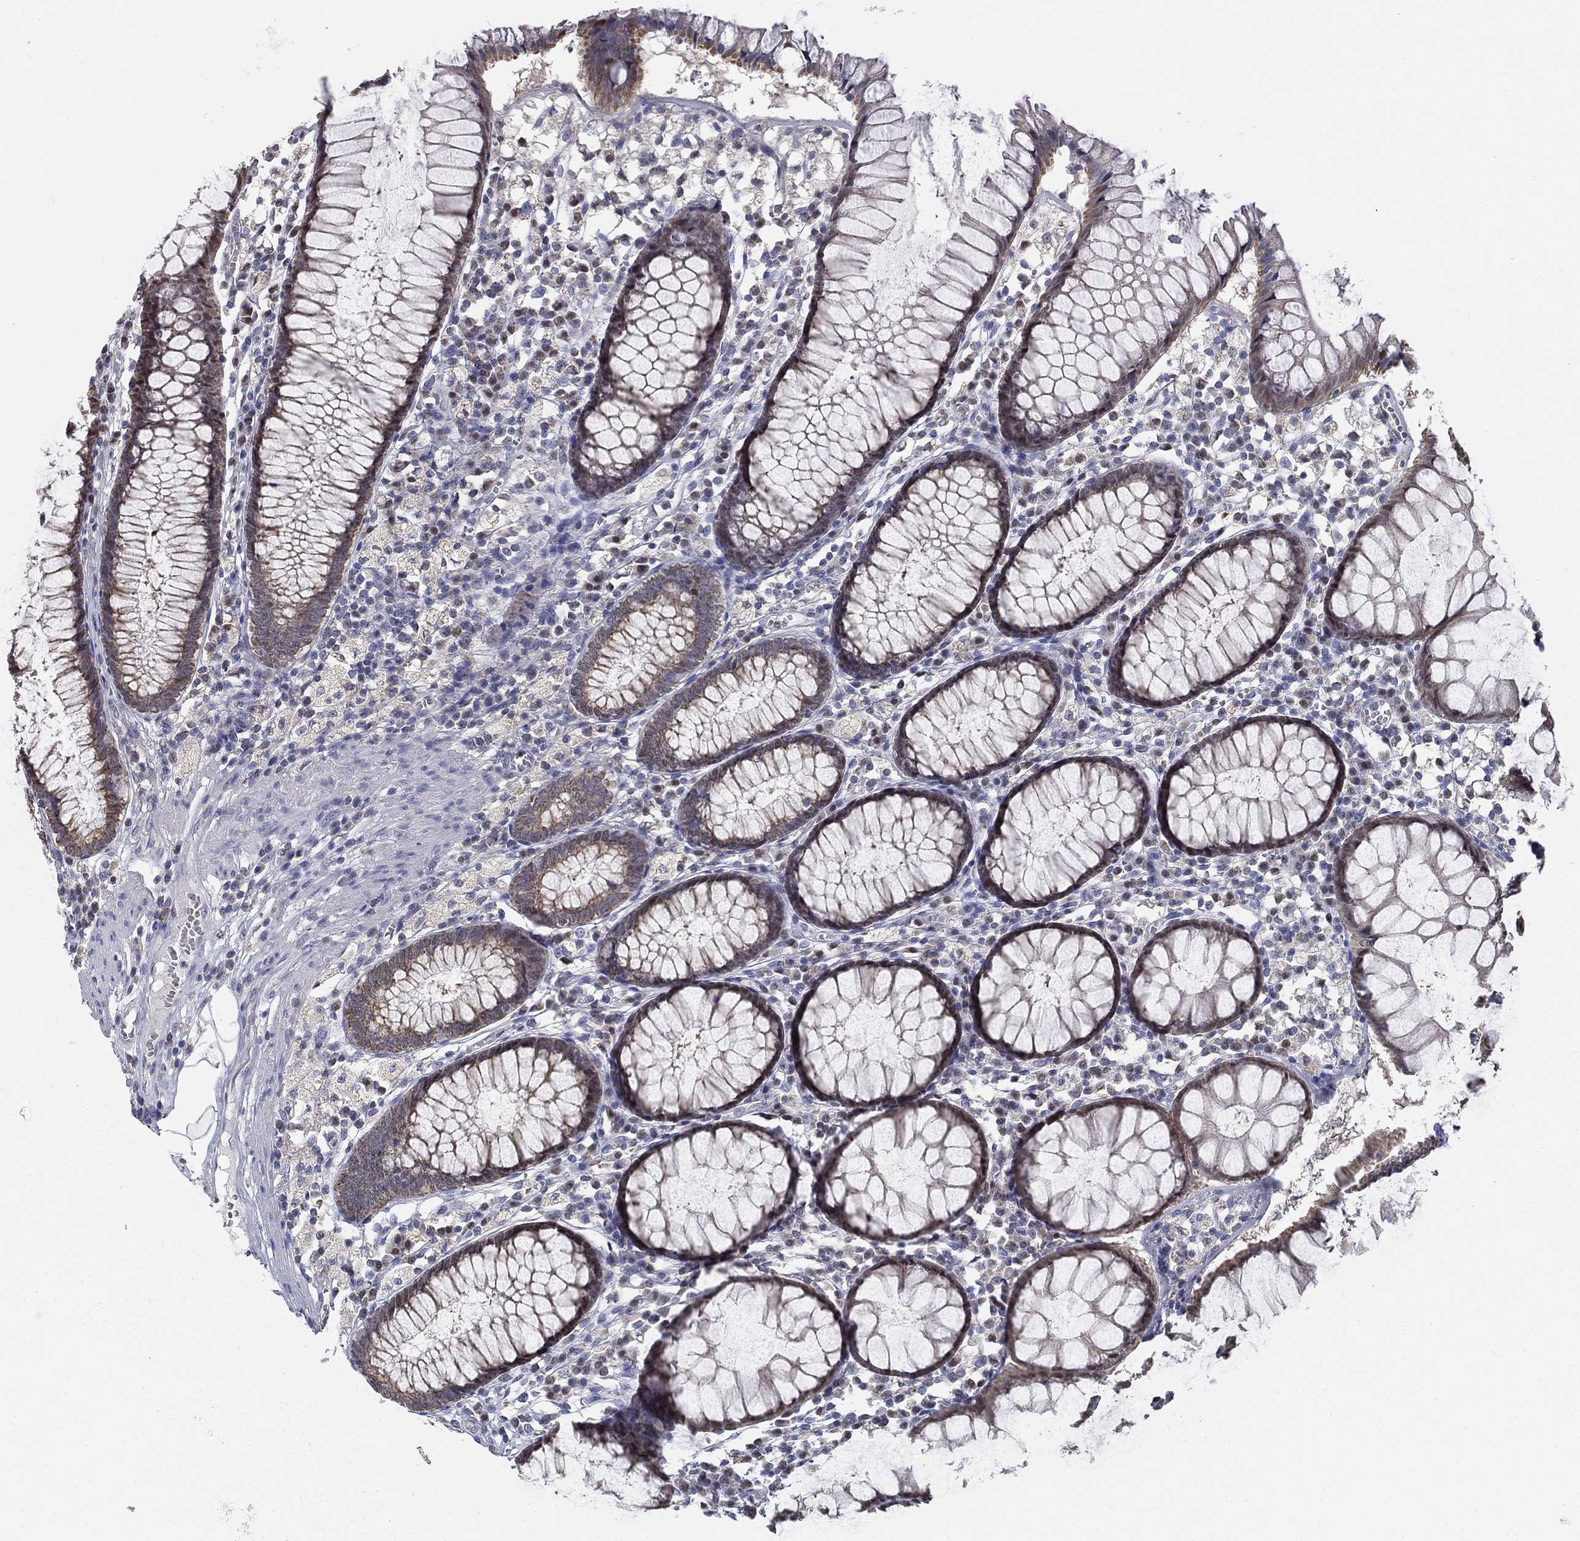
{"staining": {"intensity": "weak", "quantity": "25%-75%", "location": "cytoplasmic/membranous"}, "tissue": "colon", "cell_type": "Glandular cells", "image_type": "normal", "snomed": [{"axis": "morphology", "description": "Normal tissue, NOS"}, {"axis": "topography", "description": "Colon"}], "caption": "A micrograph of colon stained for a protein displays weak cytoplasmic/membranous brown staining in glandular cells.", "gene": "SLC2A9", "patient": {"sex": "male", "age": 65}}